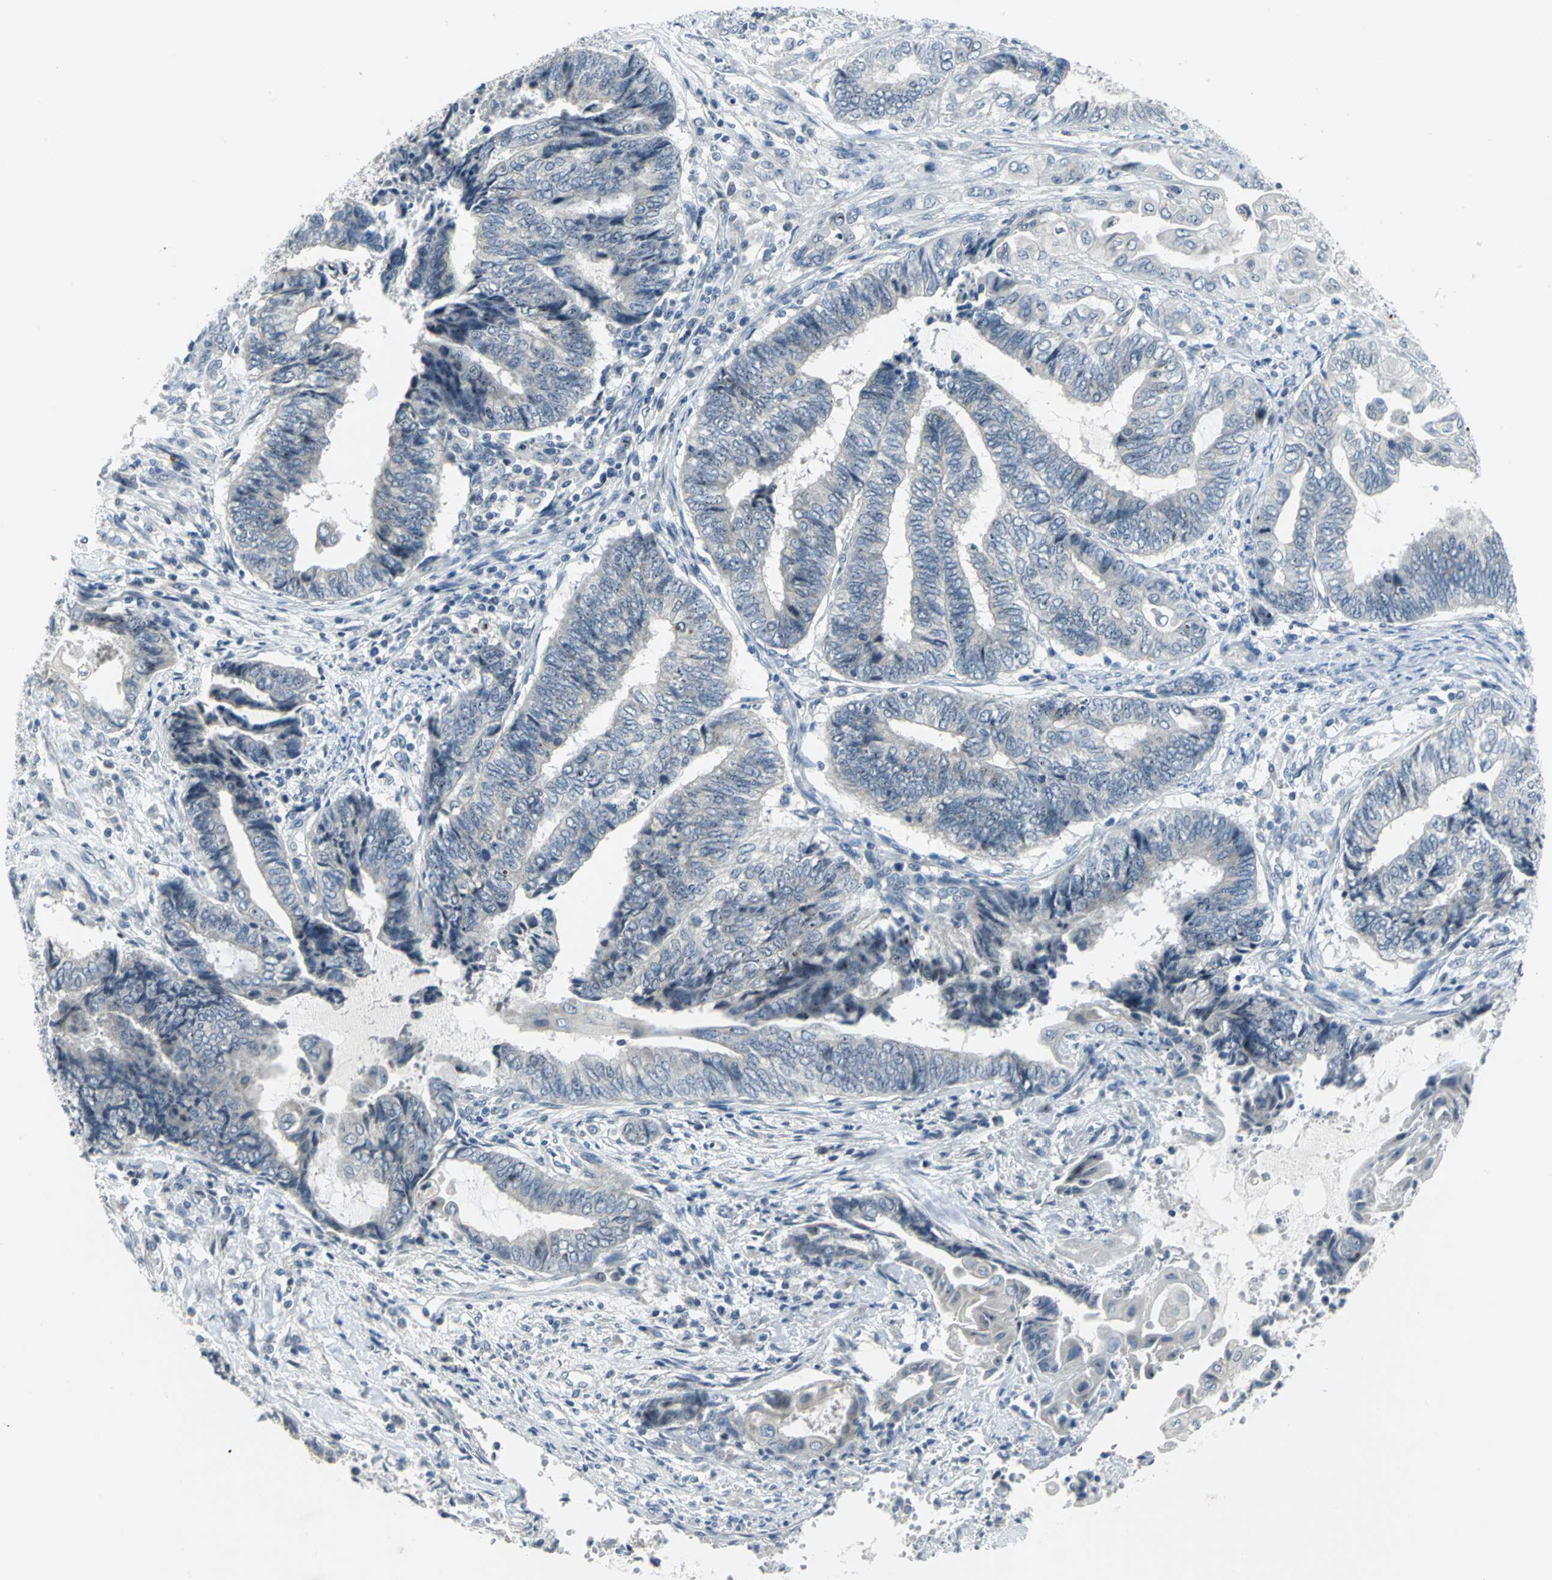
{"staining": {"intensity": "moderate", "quantity": "25%-75%", "location": "nuclear"}, "tissue": "endometrial cancer", "cell_type": "Tumor cells", "image_type": "cancer", "snomed": [{"axis": "morphology", "description": "Adenocarcinoma, NOS"}, {"axis": "topography", "description": "Uterus"}, {"axis": "topography", "description": "Endometrium"}], "caption": "Human endometrial cancer (adenocarcinoma) stained with a protein marker exhibits moderate staining in tumor cells.", "gene": "MYBBP1A", "patient": {"sex": "female", "age": 70}}